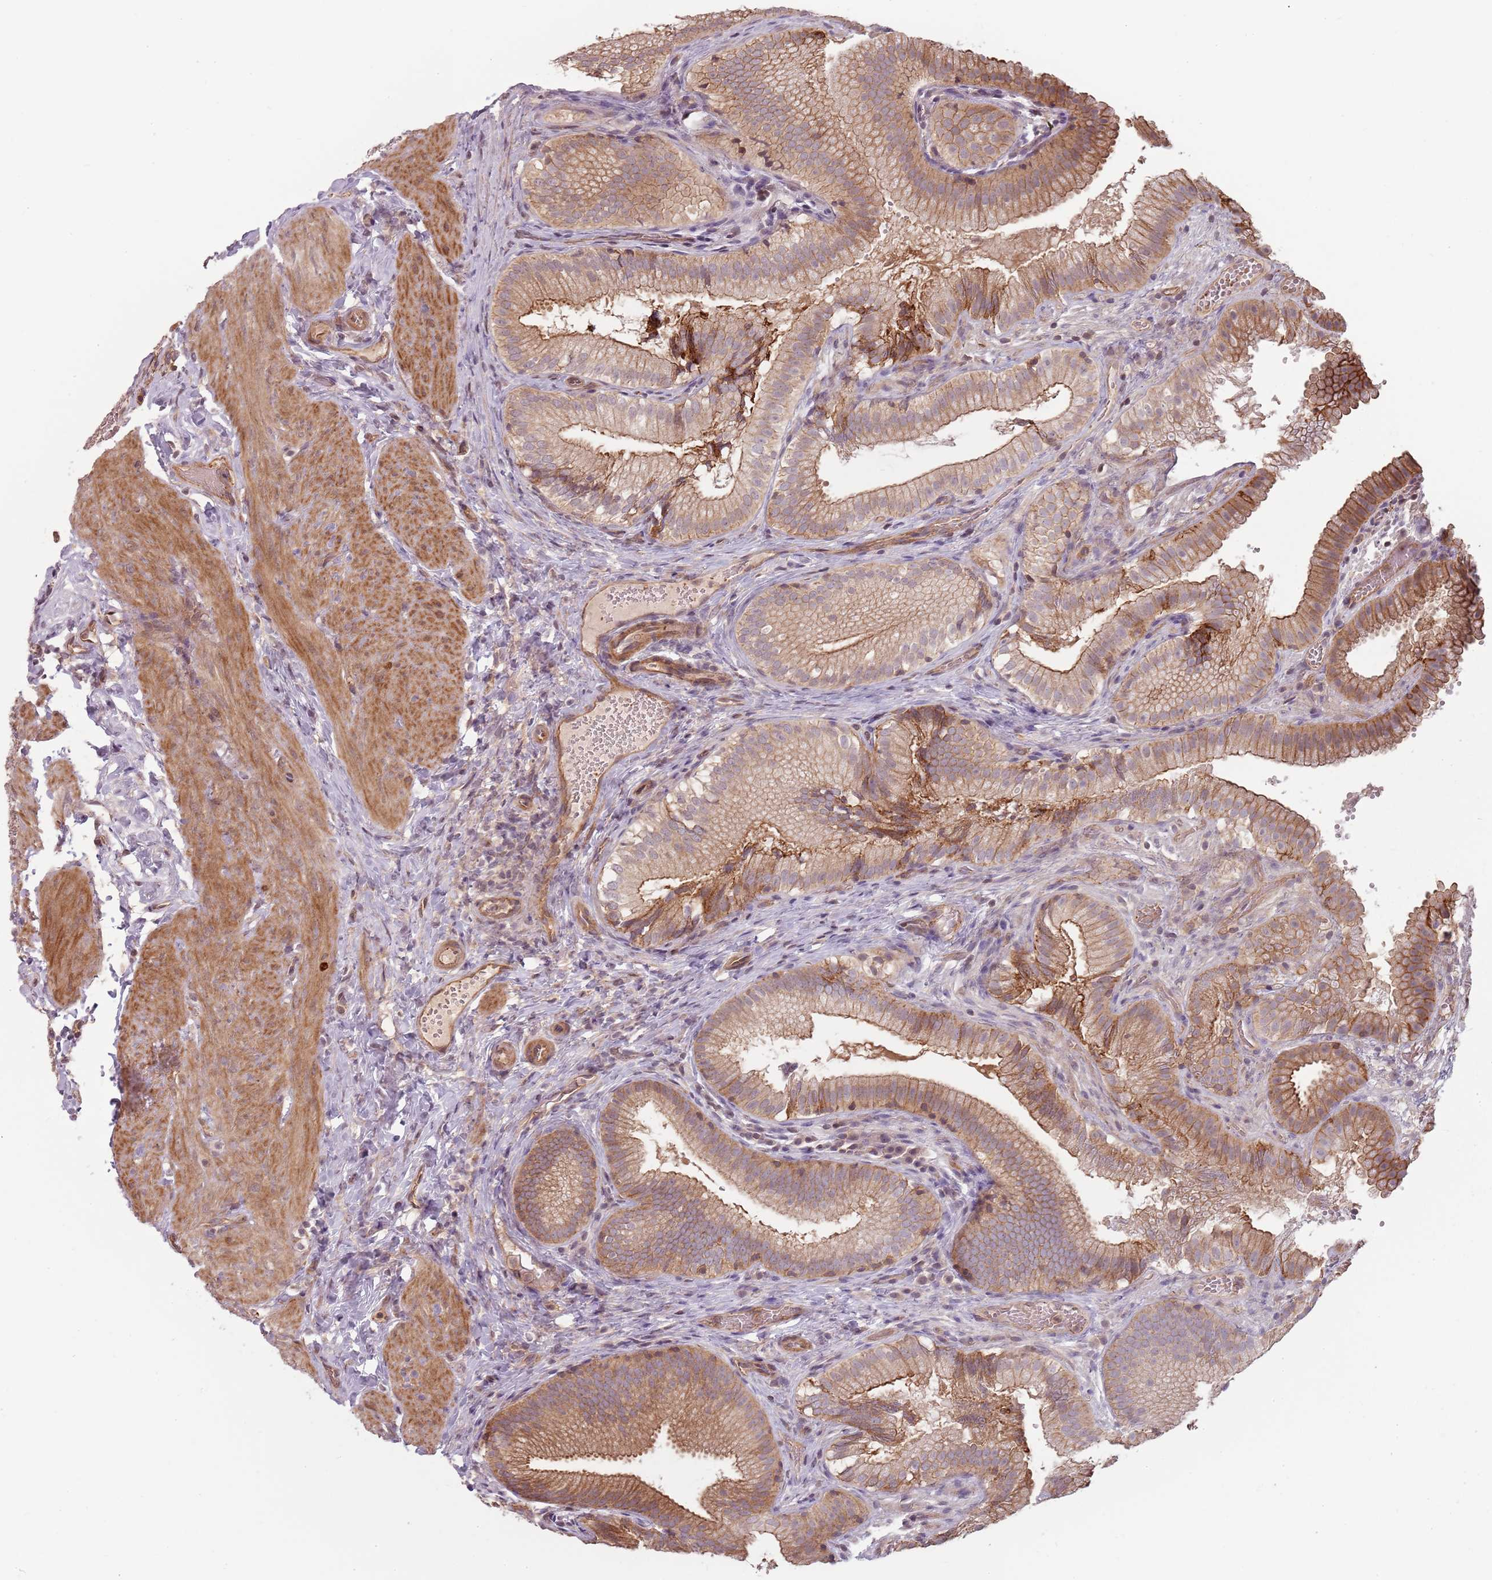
{"staining": {"intensity": "strong", "quantity": ">75%", "location": "cytoplasmic/membranous"}, "tissue": "gallbladder", "cell_type": "Glandular cells", "image_type": "normal", "snomed": [{"axis": "morphology", "description": "Normal tissue, NOS"}, {"axis": "topography", "description": "Gallbladder"}], "caption": "DAB immunohistochemical staining of unremarkable gallbladder demonstrates strong cytoplasmic/membranous protein expression in about >75% of glandular cells. (DAB IHC with brightfield microscopy, high magnification).", "gene": "PPP1R14C", "patient": {"sex": "female", "age": 30}}